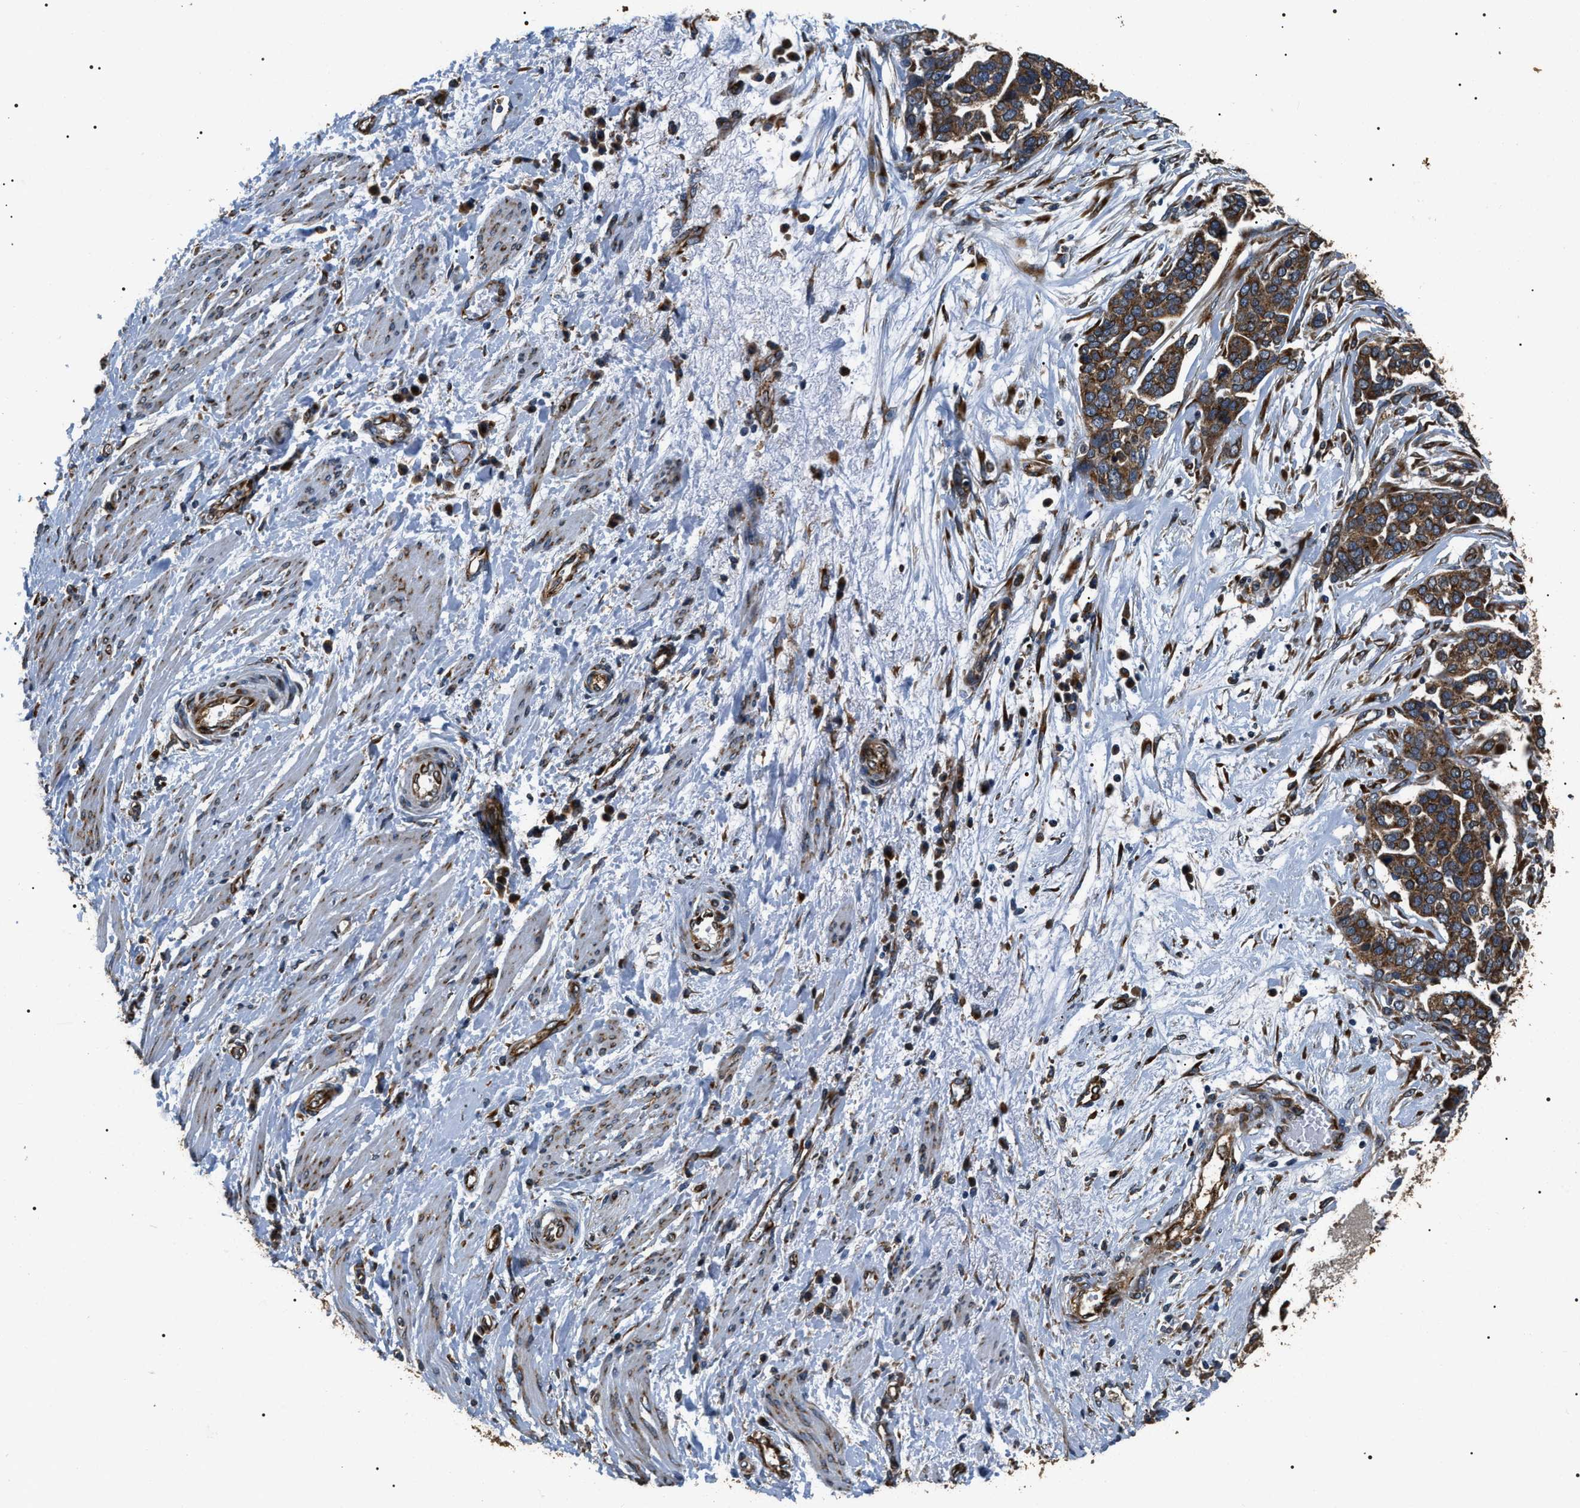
{"staining": {"intensity": "strong", "quantity": ">75%", "location": "cytoplasmic/membranous"}, "tissue": "ovarian cancer", "cell_type": "Tumor cells", "image_type": "cancer", "snomed": [{"axis": "morphology", "description": "Cystadenocarcinoma, serous, NOS"}, {"axis": "topography", "description": "Ovary"}], "caption": "Human serous cystadenocarcinoma (ovarian) stained with a brown dye shows strong cytoplasmic/membranous positive positivity in about >75% of tumor cells.", "gene": "KTN1", "patient": {"sex": "female", "age": 44}}